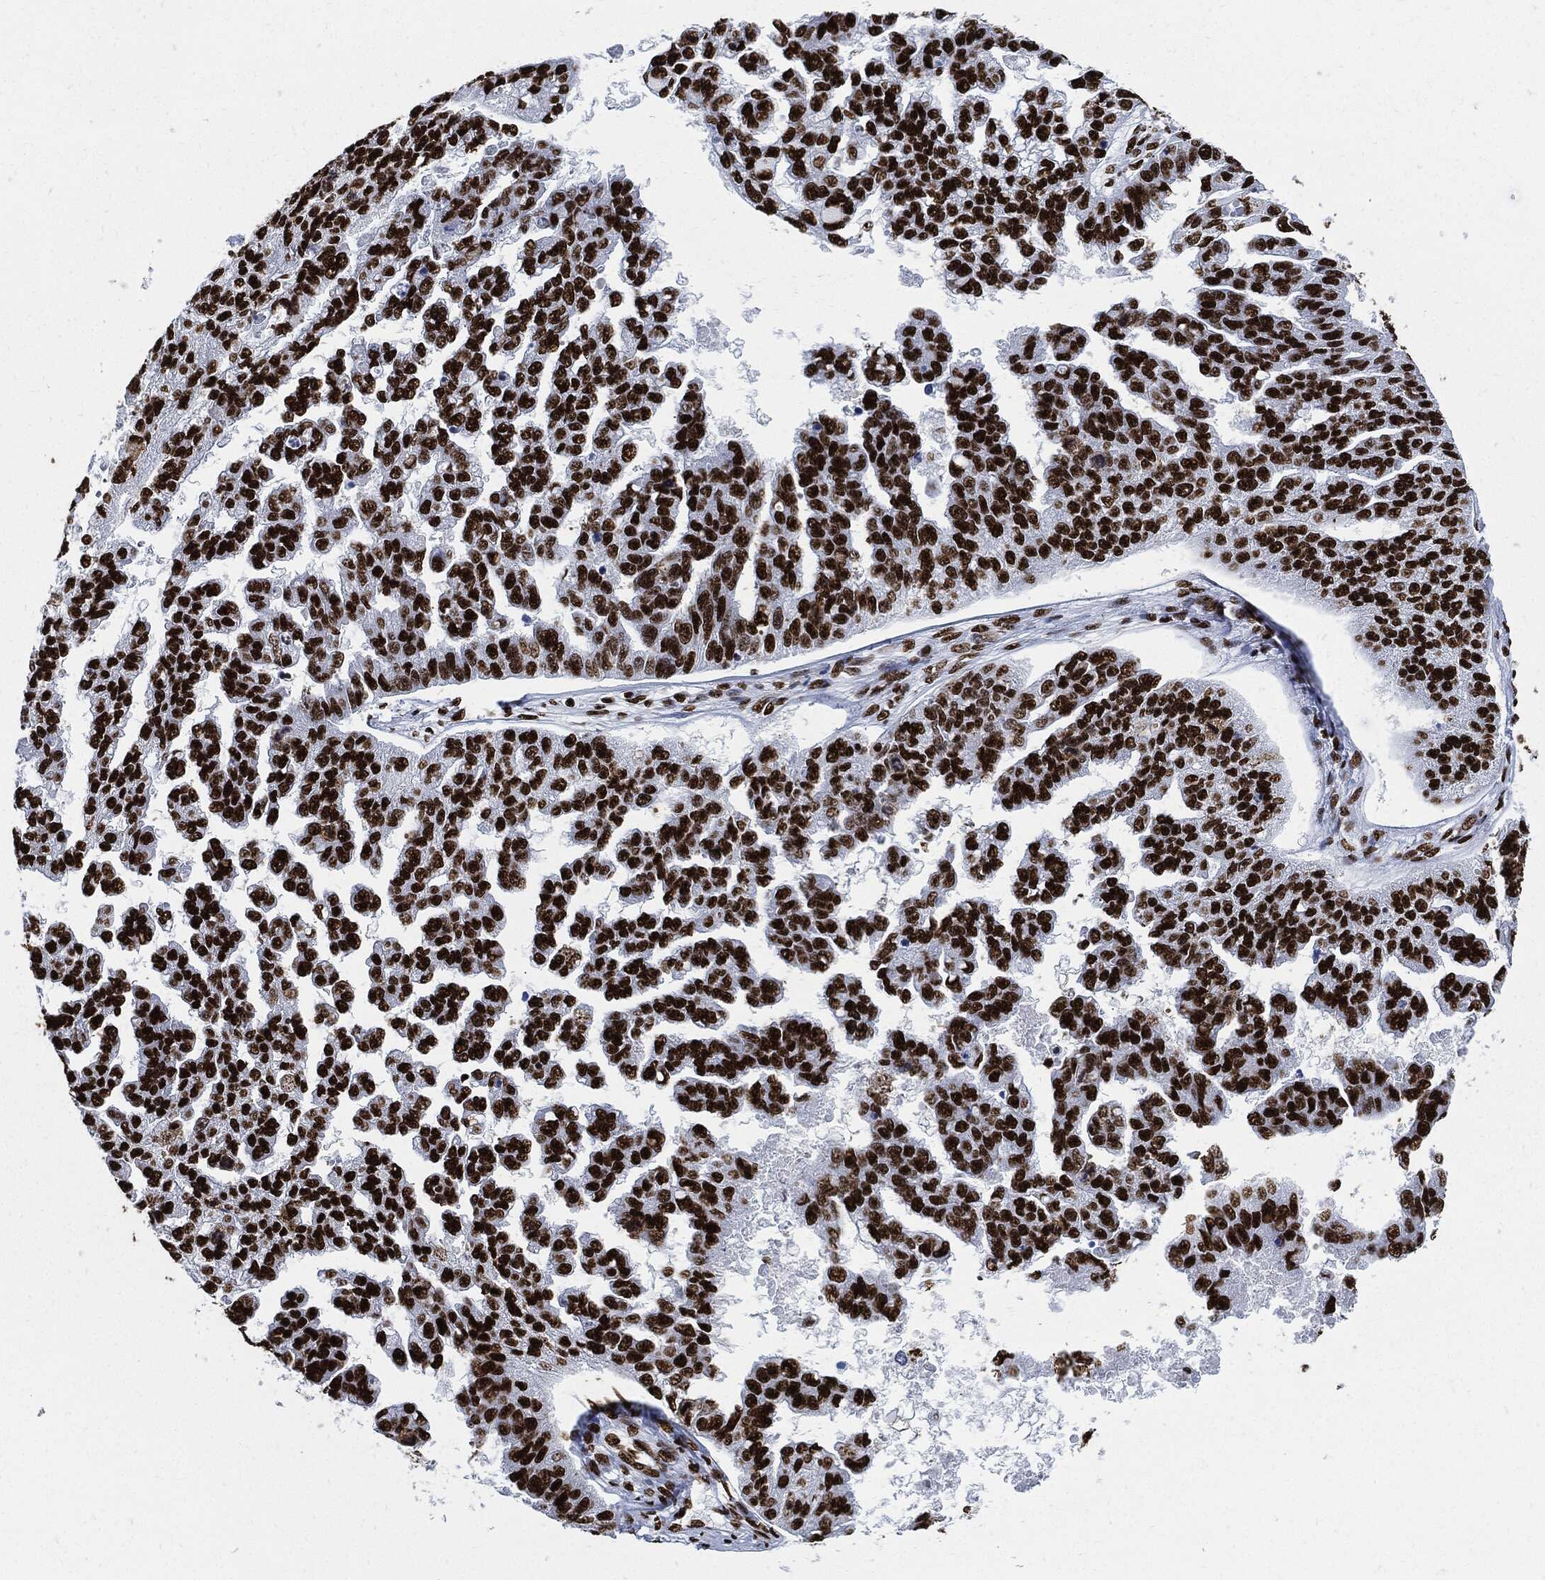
{"staining": {"intensity": "strong", "quantity": ">75%", "location": "nuclear"}, "tissue": "ovarian cancer", "cell_type": "Tumor cells", "image_type": "cancer", "snomed": [{"axis": "morphology", "description": "Cystadenocarcinoma, serous, NOS"}, {"axis": "topography", "description": "Ovary"}], "caption": "Protein staining shows strong nuclear positivity in about >75% of tumor cells in serous cystadenocarcinoma (ovarian).", "gene": "RECQL", "patient": {"sex": "female", "age": 58}}